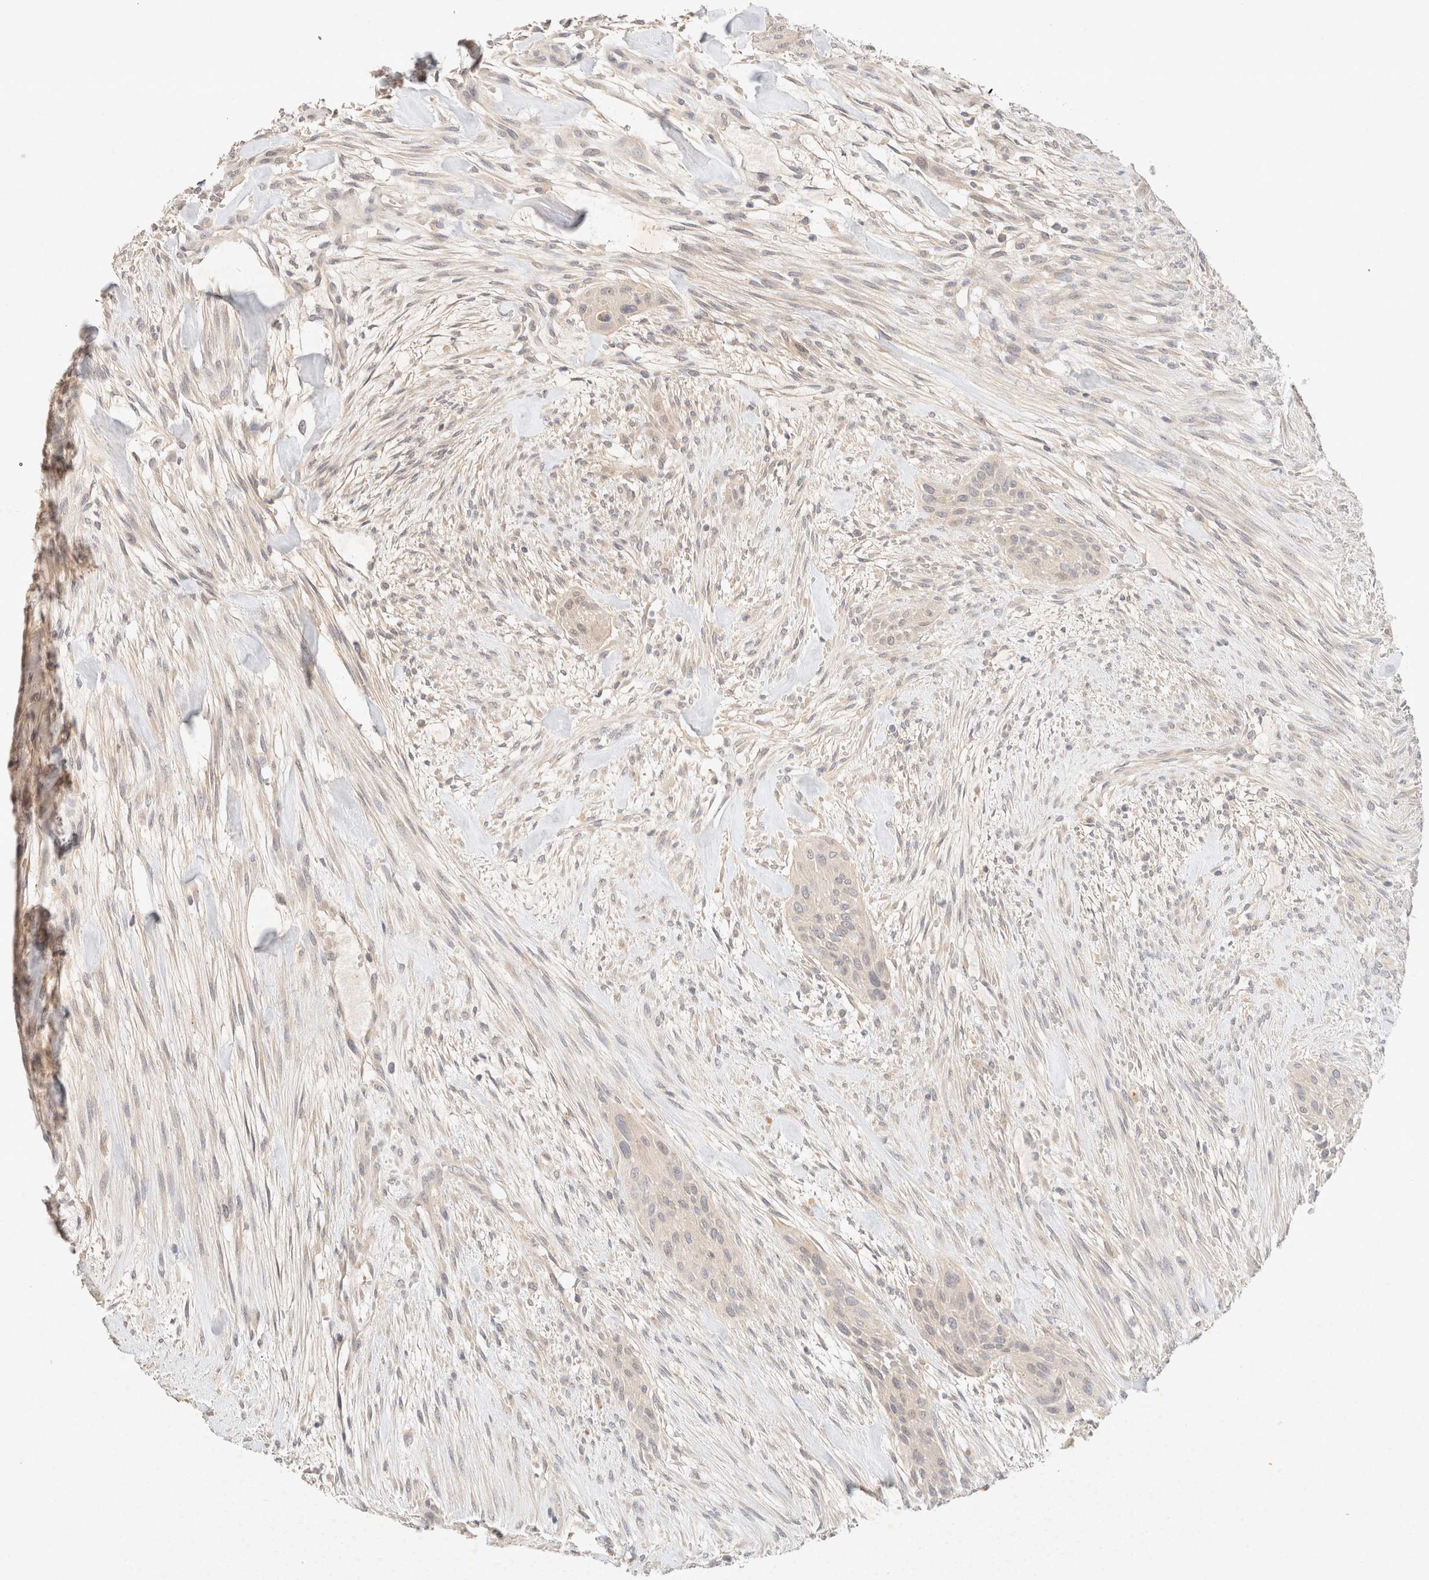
{"staining": {"intensity": "negative", "quantity": "none", "location": "none"}, "tissue": "urothelial cancer", "cell_type": "Tumor cells", "image_type": "cancer", "snomed": [{"axis": "morphology", "description": "Urothelial carcinoma, High grade"}, {"axis": "topography", "description": "Urinary bladder"}], "caption": "The immunohistochemistry histopathology image has no significant positivity in tumor cells of urothelial cancer tissue.", "gene": "SARM1", "patient": {"sex": "male", "age": 35}}